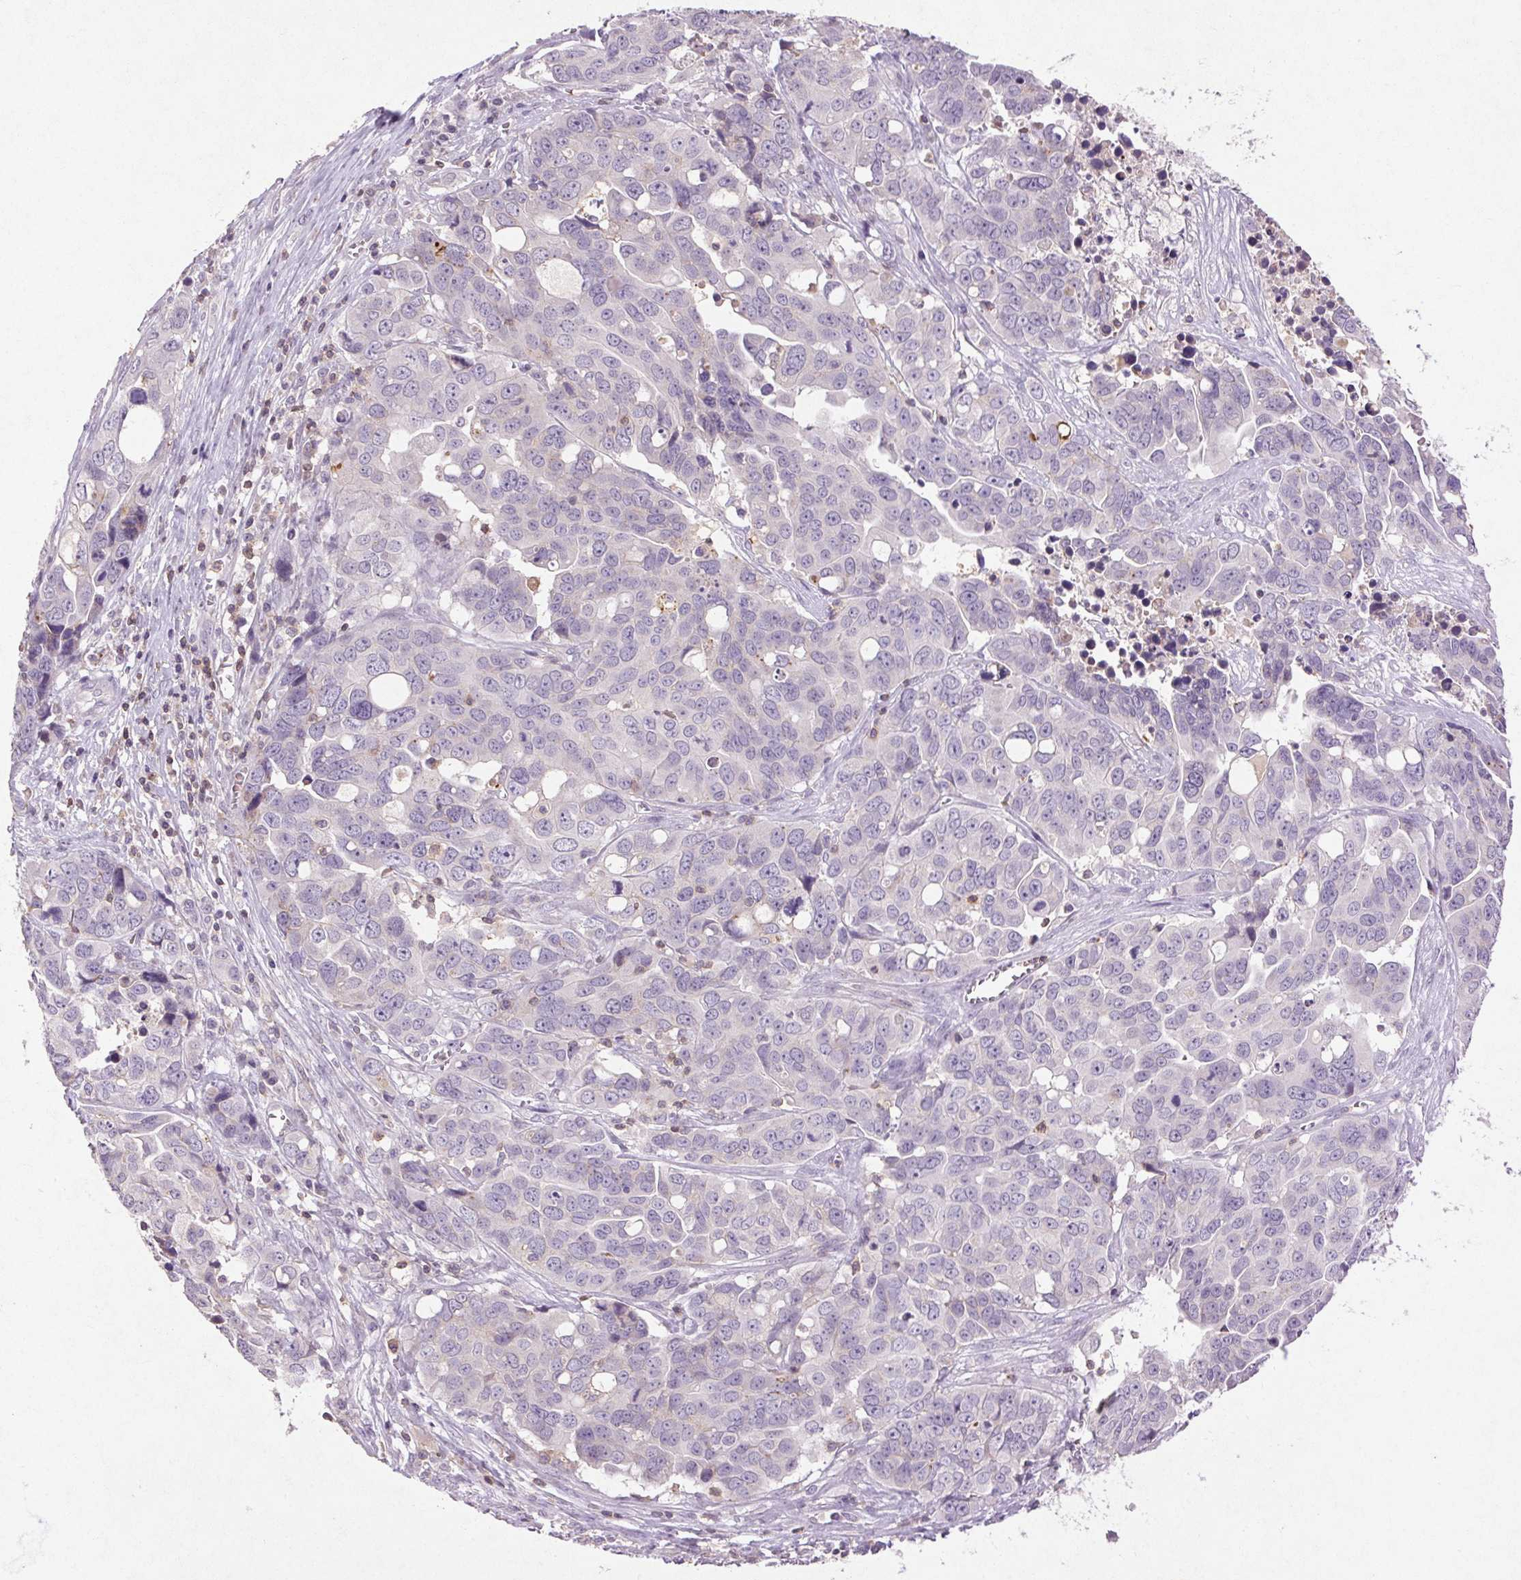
{"staining": {"intensity": "negative", "quantity": "none", "location": "none"}, "tissue": "ovarian cancer", "cell_type": "Tumor cells", "image_type": "cancer", "snomed": [{"axis": "morphology", "description": "Carcinoma, endometroid"}, {"axis": "topography", "description": "Ovary"}], "caption": "A photomicrograph of human endometroid carcinoma (ovarian) is negative for staining in tumor cells. Brightfield microscopy of immunohistochemistry (IHC) stained with DAB (brown) and hematoxylin (blue), captured at high magnification.", "gene": "FNDC7", "patient": {"sex": "female", "age": 78}}